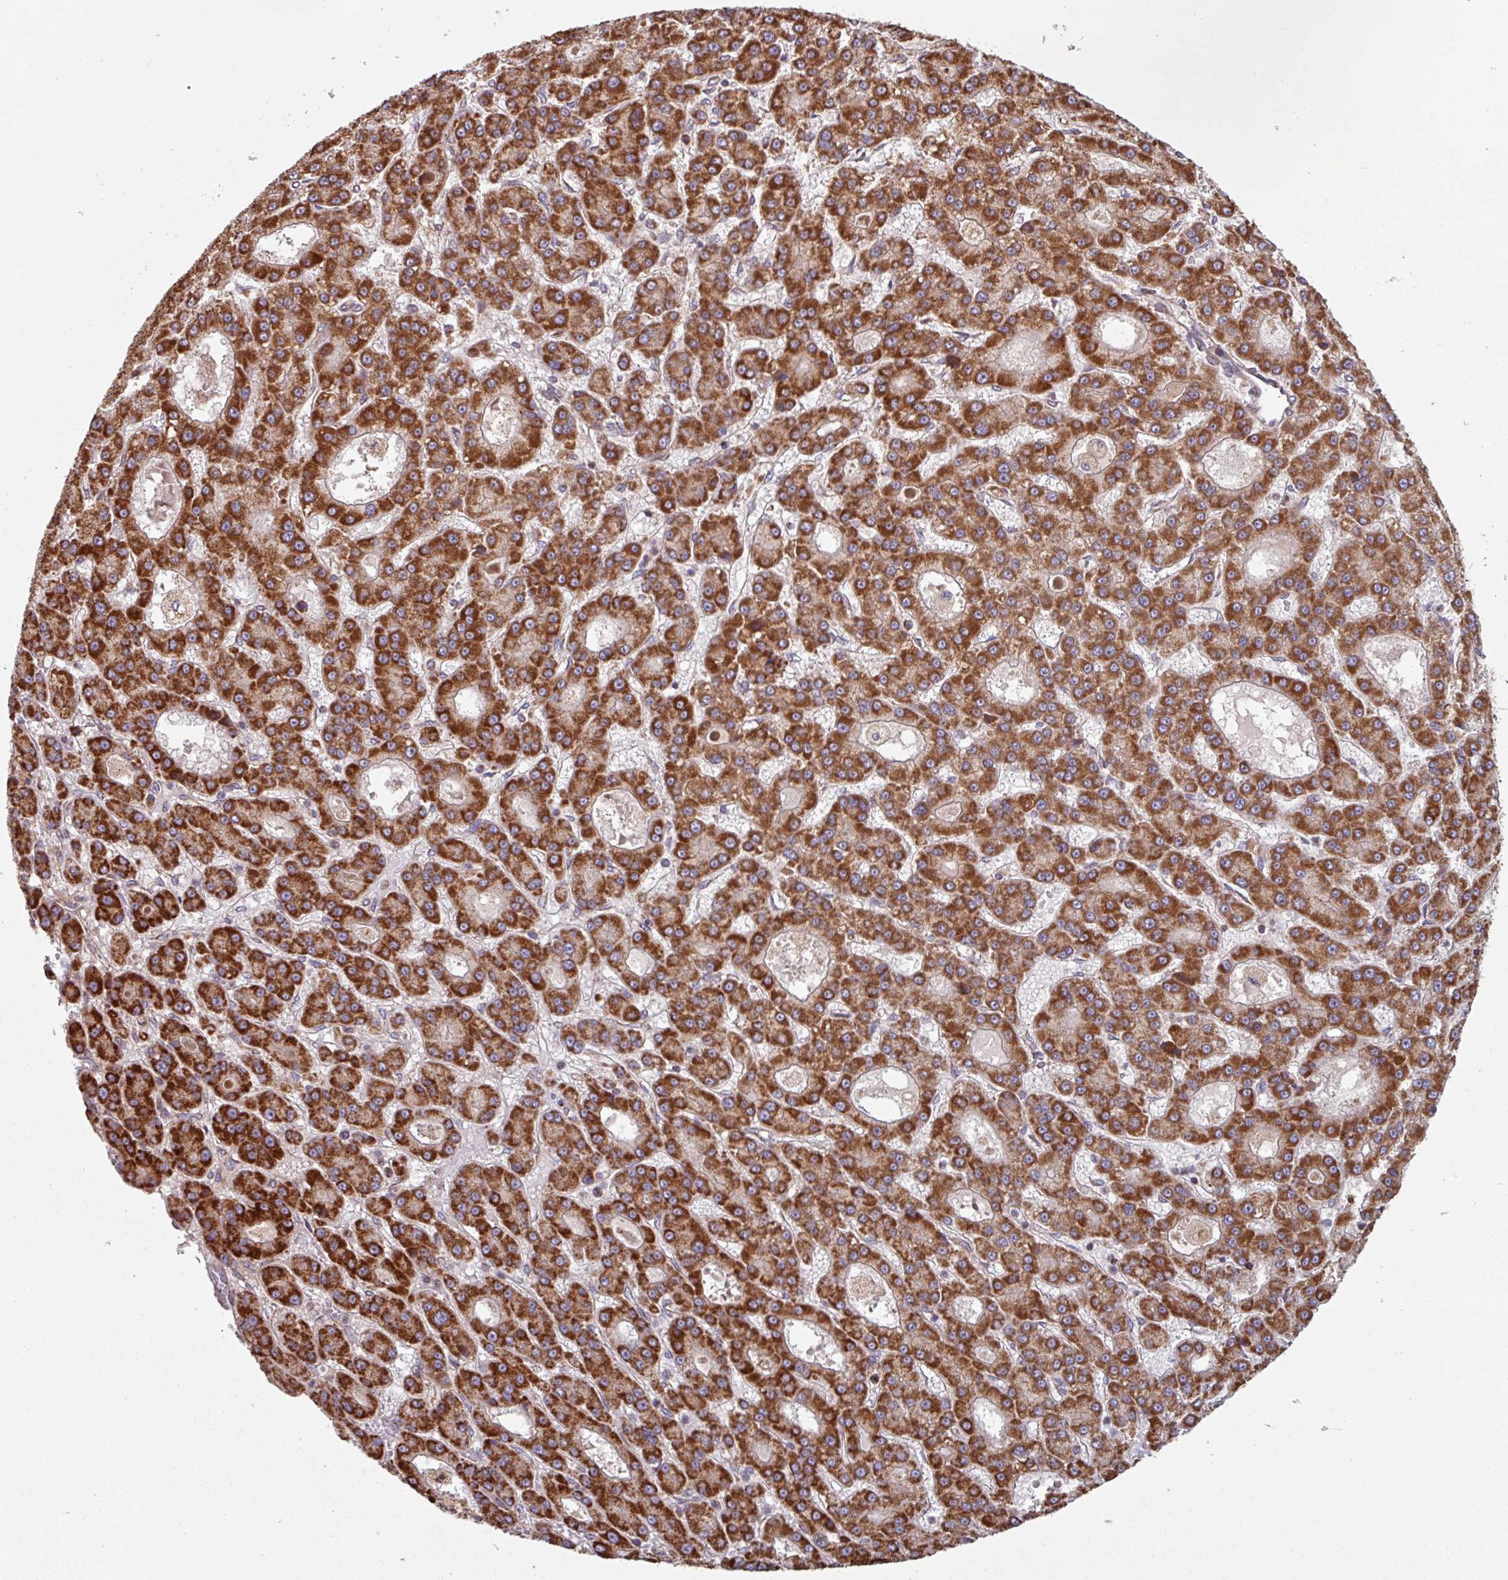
{"staining": {"intensity": "strong", "quantity": ">75%", "location": "cytoplasmic/membranous"}, "tissue": "liver cancer", "cell_type": "Tumor cells", "image_type": "cancer", "snomed": [{"axis": "morphology", "description": "Carcinoma, Hepatocellular, NOS"}, {"axis": "topography", "description": "Liver"}], "caption": "Hepatocellular carcinoma (liver) stained with immunohistochemistry (IHC) demonstrates strong cytoplasmic/membranous positivity in about >75% of tumor cells.", "gene": "COX7C", "patient": {"sex": "male", "age": 70}}